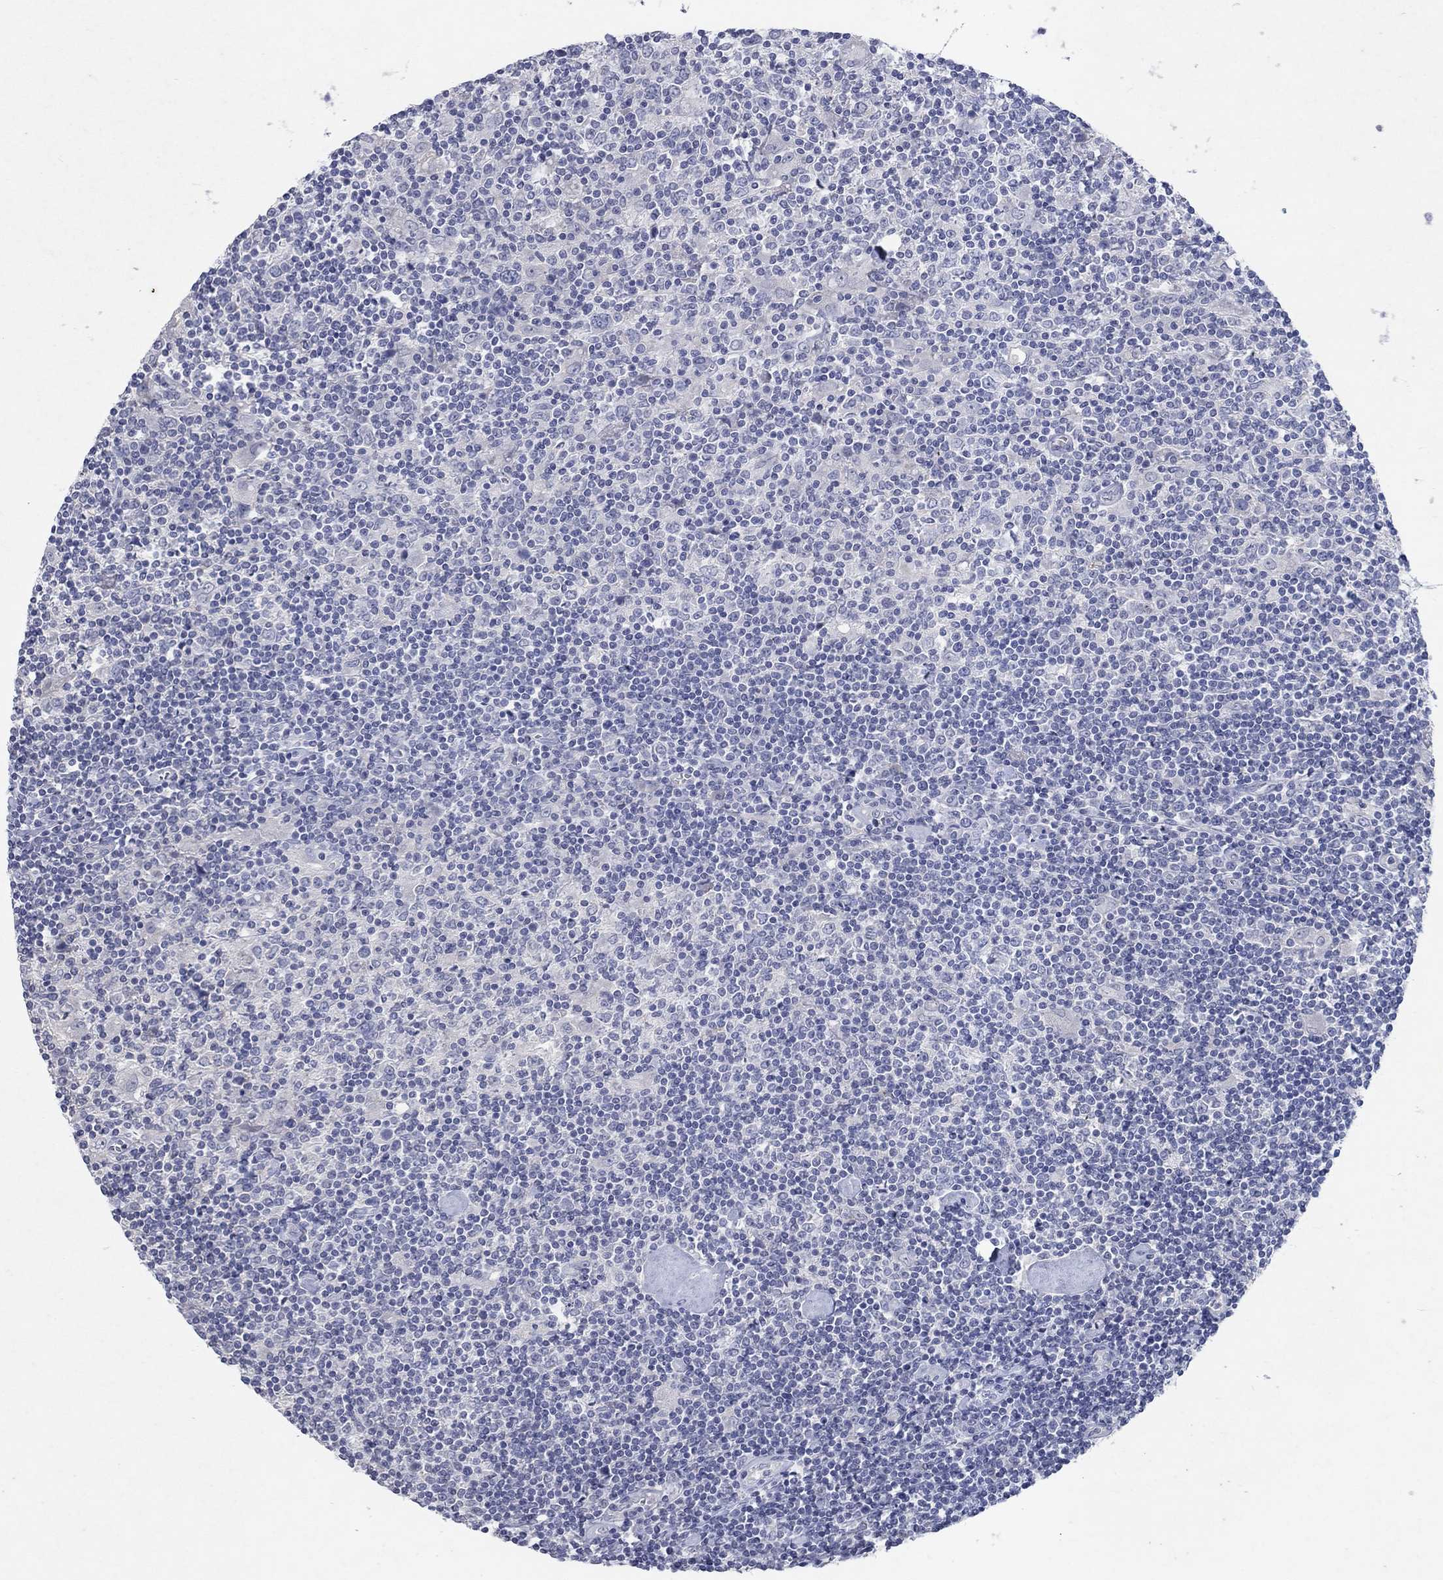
{"staining": {"intensity": "negative", "quantity": "none", "location": "none"}, "tissue": "lymphoma", "cell_type": "Tumor cells", "image_type": "cancer", "snomed": [{"axis": "morphology", "description": "Hodgkin's disease, NOS"}, {"axis": "topography", "description": "Lymph node"}], "caption": "Immunohistochemical staining of Hodgkin's disease demonstrates no significant expression in tumor cells. (DAB (3,3'-diaminobenzidine) immunohistochemistry (IHC) visualized using brightfield microscopy, high magnification).", "gene": "KRT40", "patient": {"sex": "male", "age": 40}}